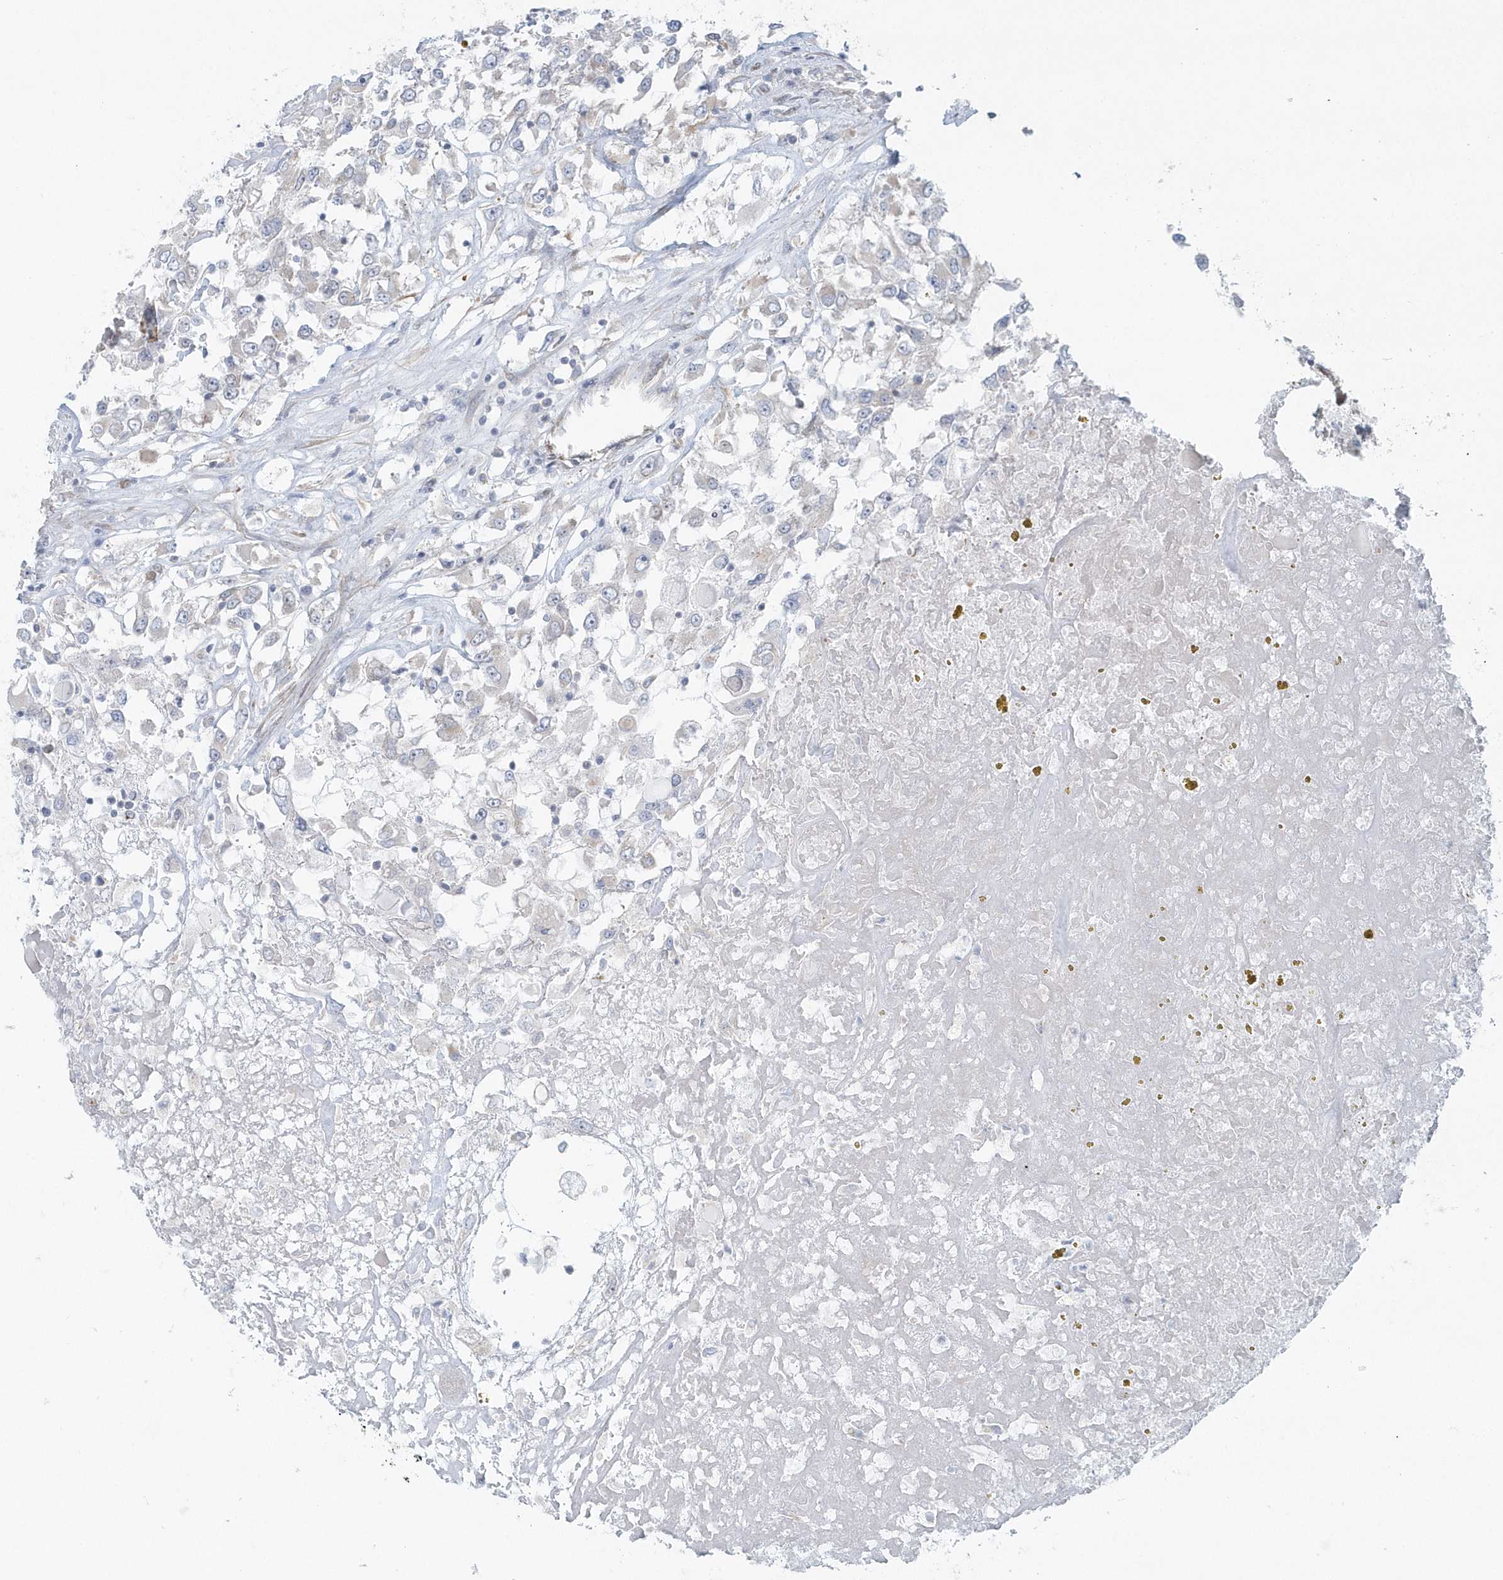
{"staining": {"intensity": "negative", "quantity": "none", "location": "none"}, "tissue": "renal cancer", "cell_type": "Tumor cells", "image_type": "cancer", "snomed": [{"axis": "morphology", "description": "Adenocarcinoma, NOS"}, {"axis": "topography", "description": "Kidney"}], "caption": "Renal cancer (adenocarcinoma) was stained to show a protein in brown. There is no significant positivity in tumor cells.", "gene": "GPR152", "patient": {"sex": "female", "age": 52}}